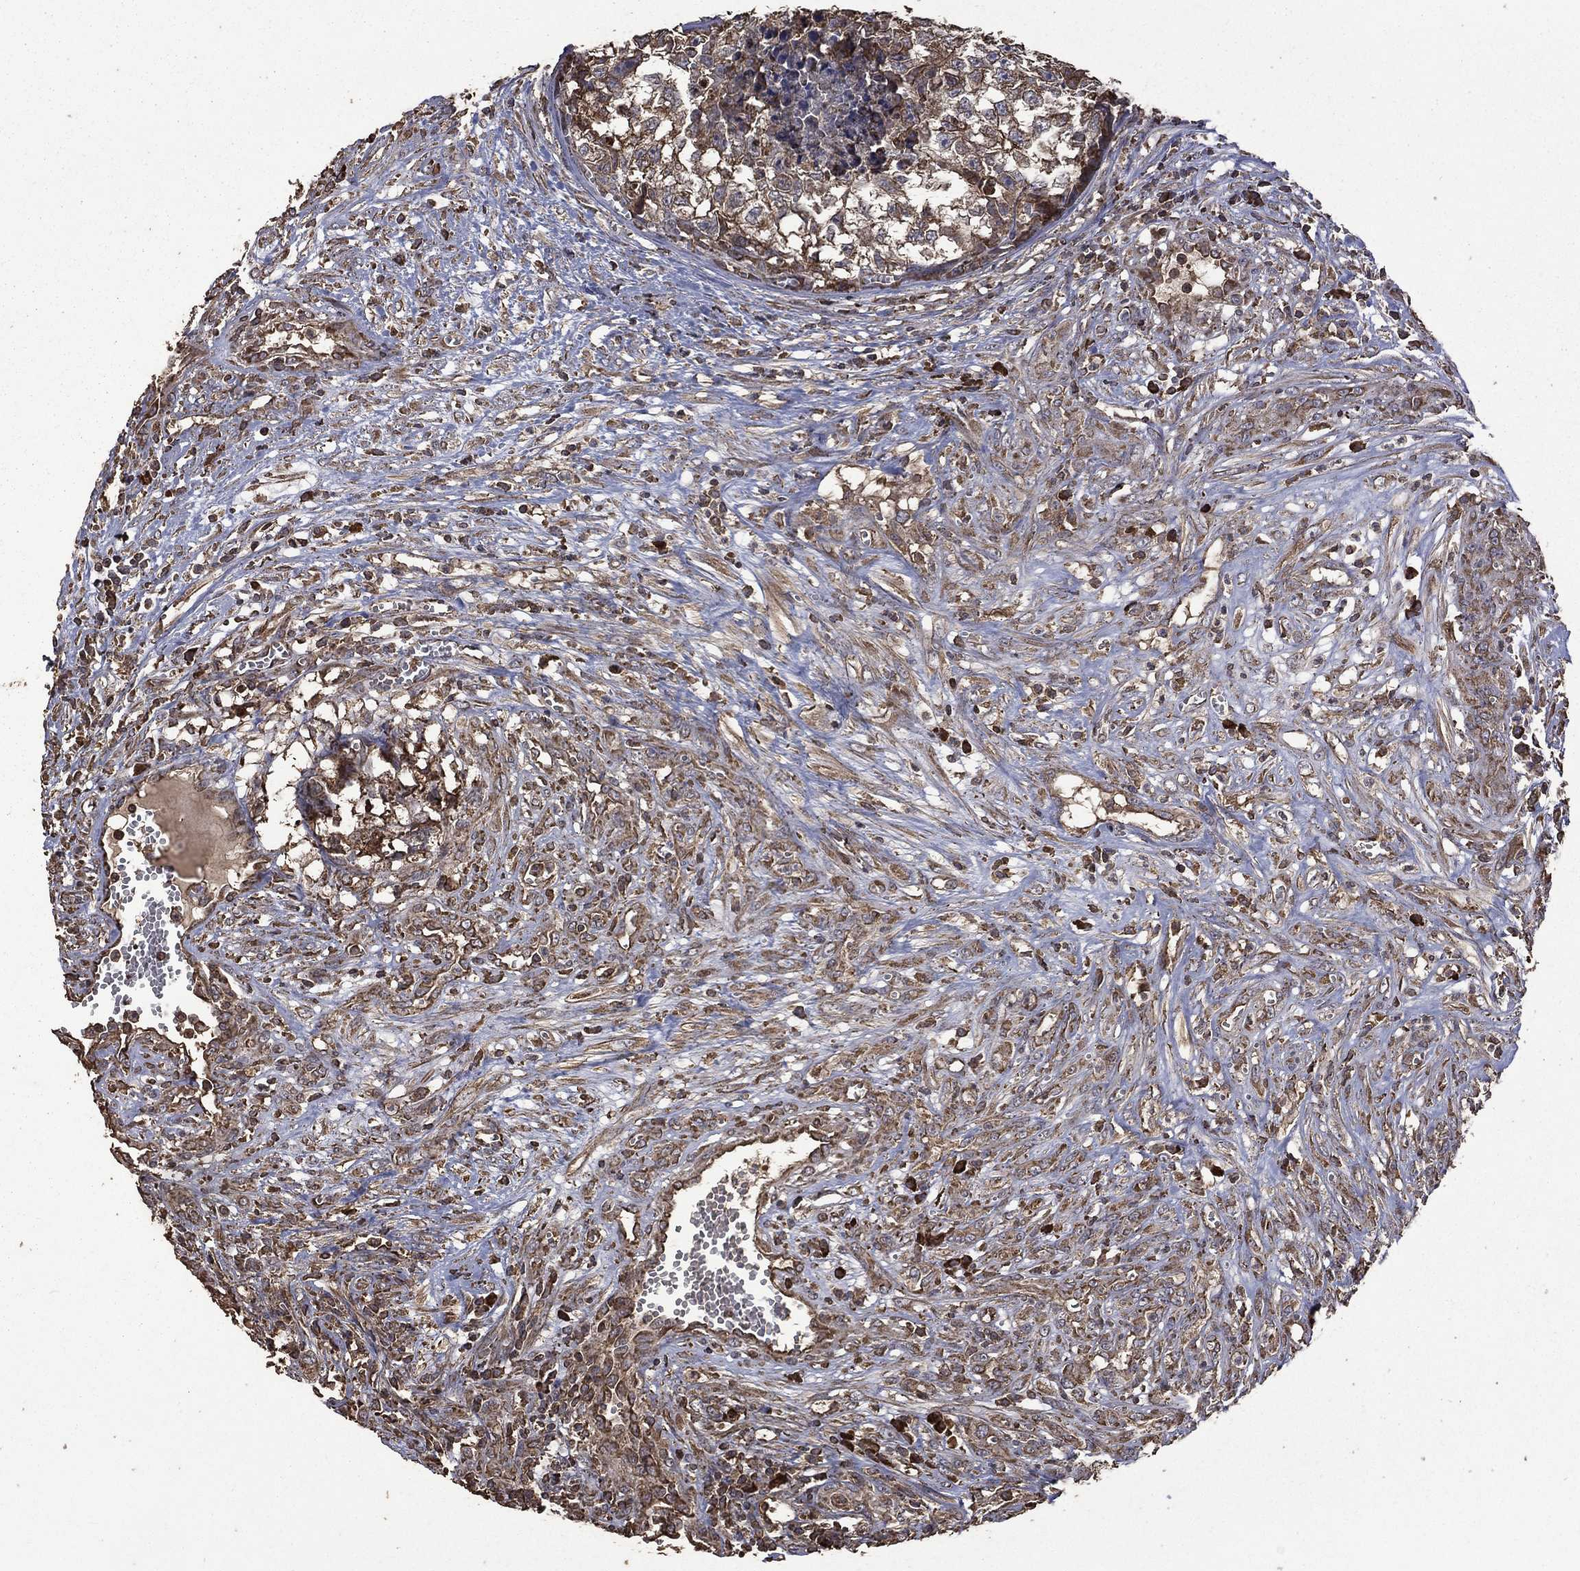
{"staining": {"intensity": "moderate", "quantity": "25%-75%", "location": "cytoplasmic/membranous"}, "tissue": "testis cancer", "cell_type": "Tumor cells", "image_type": "cancer", "snomed": [{"axis": "morphology", "description": "Seminoma, NOS"}, {"axis": "morphology", "description": "Carcinoma, Embryonal, NOS"}, {"axis": "topography", "description": "Testis"}], "caption": "Testis cancer (seminoma) stained for a protein (brown) reveals moderate cytoplasmic/membranous positive staining in approximately 25%-75% of tumor cells.", "gene": "METTL27", "patient": {"sex": "male", "age": 22}}